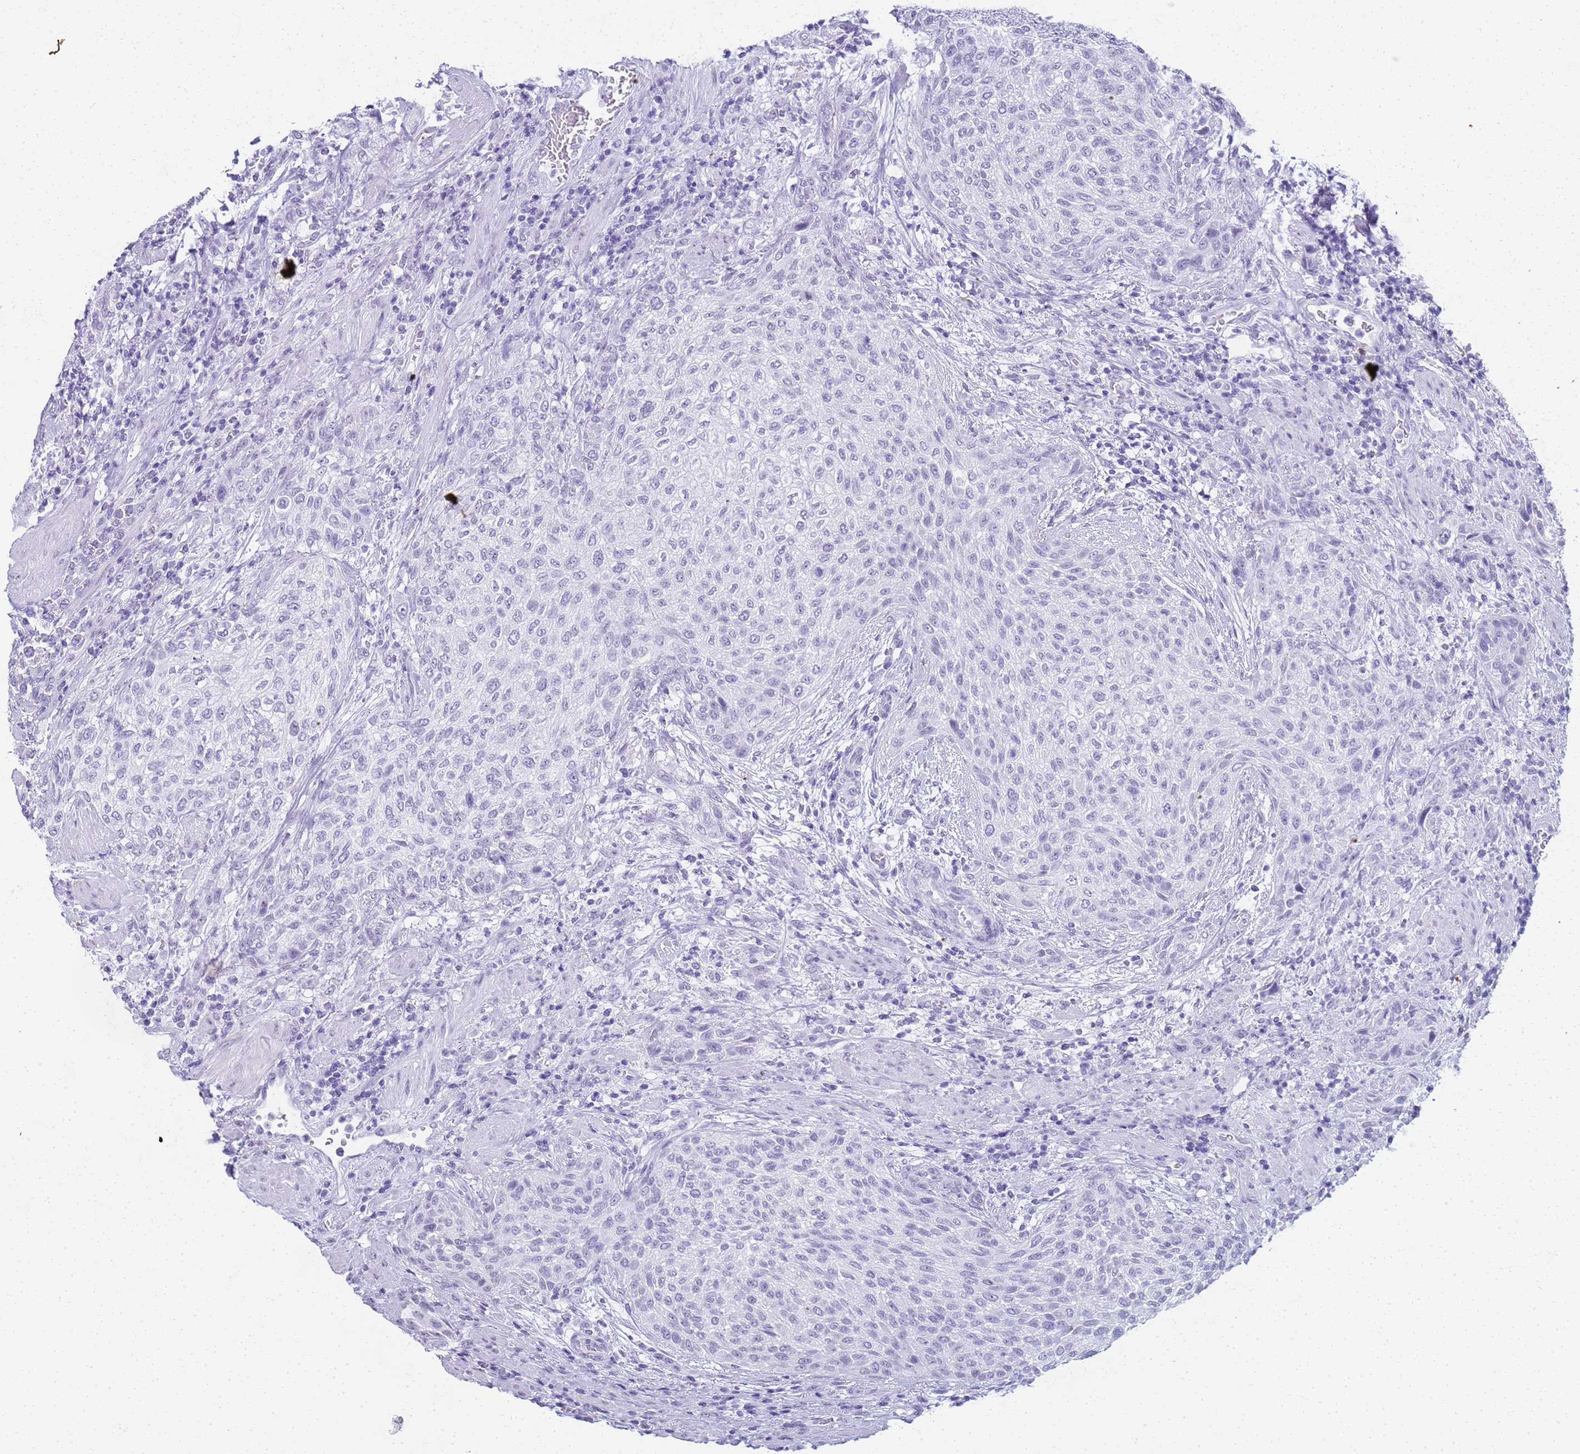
{"staining": {"intensity": "negative", "quantity": "none", "location": "none"}, "tissue": "urothelial cancer", "cell_type": "Tumor cells", "image_type": "cancer", "snomed": [{"axis": "morphology", "description": "Urothelial carcinoma, High grade"}, {"axis": "topography", "description": "Urinary bladder"}], "caption": "High magnification brightfield microscopy of urothelial cancer stained with DAB (brown) and counterstained with hematoxylin (blue): tumor cells show no significant staining. The staining is performed using DAB (3,3'-diaminobenzidine) brown chromogen with nuclei counter-stained in using hematoxylin.", "gene": "SLC7A9", "patient": {"sex": "male", "age": 35}}